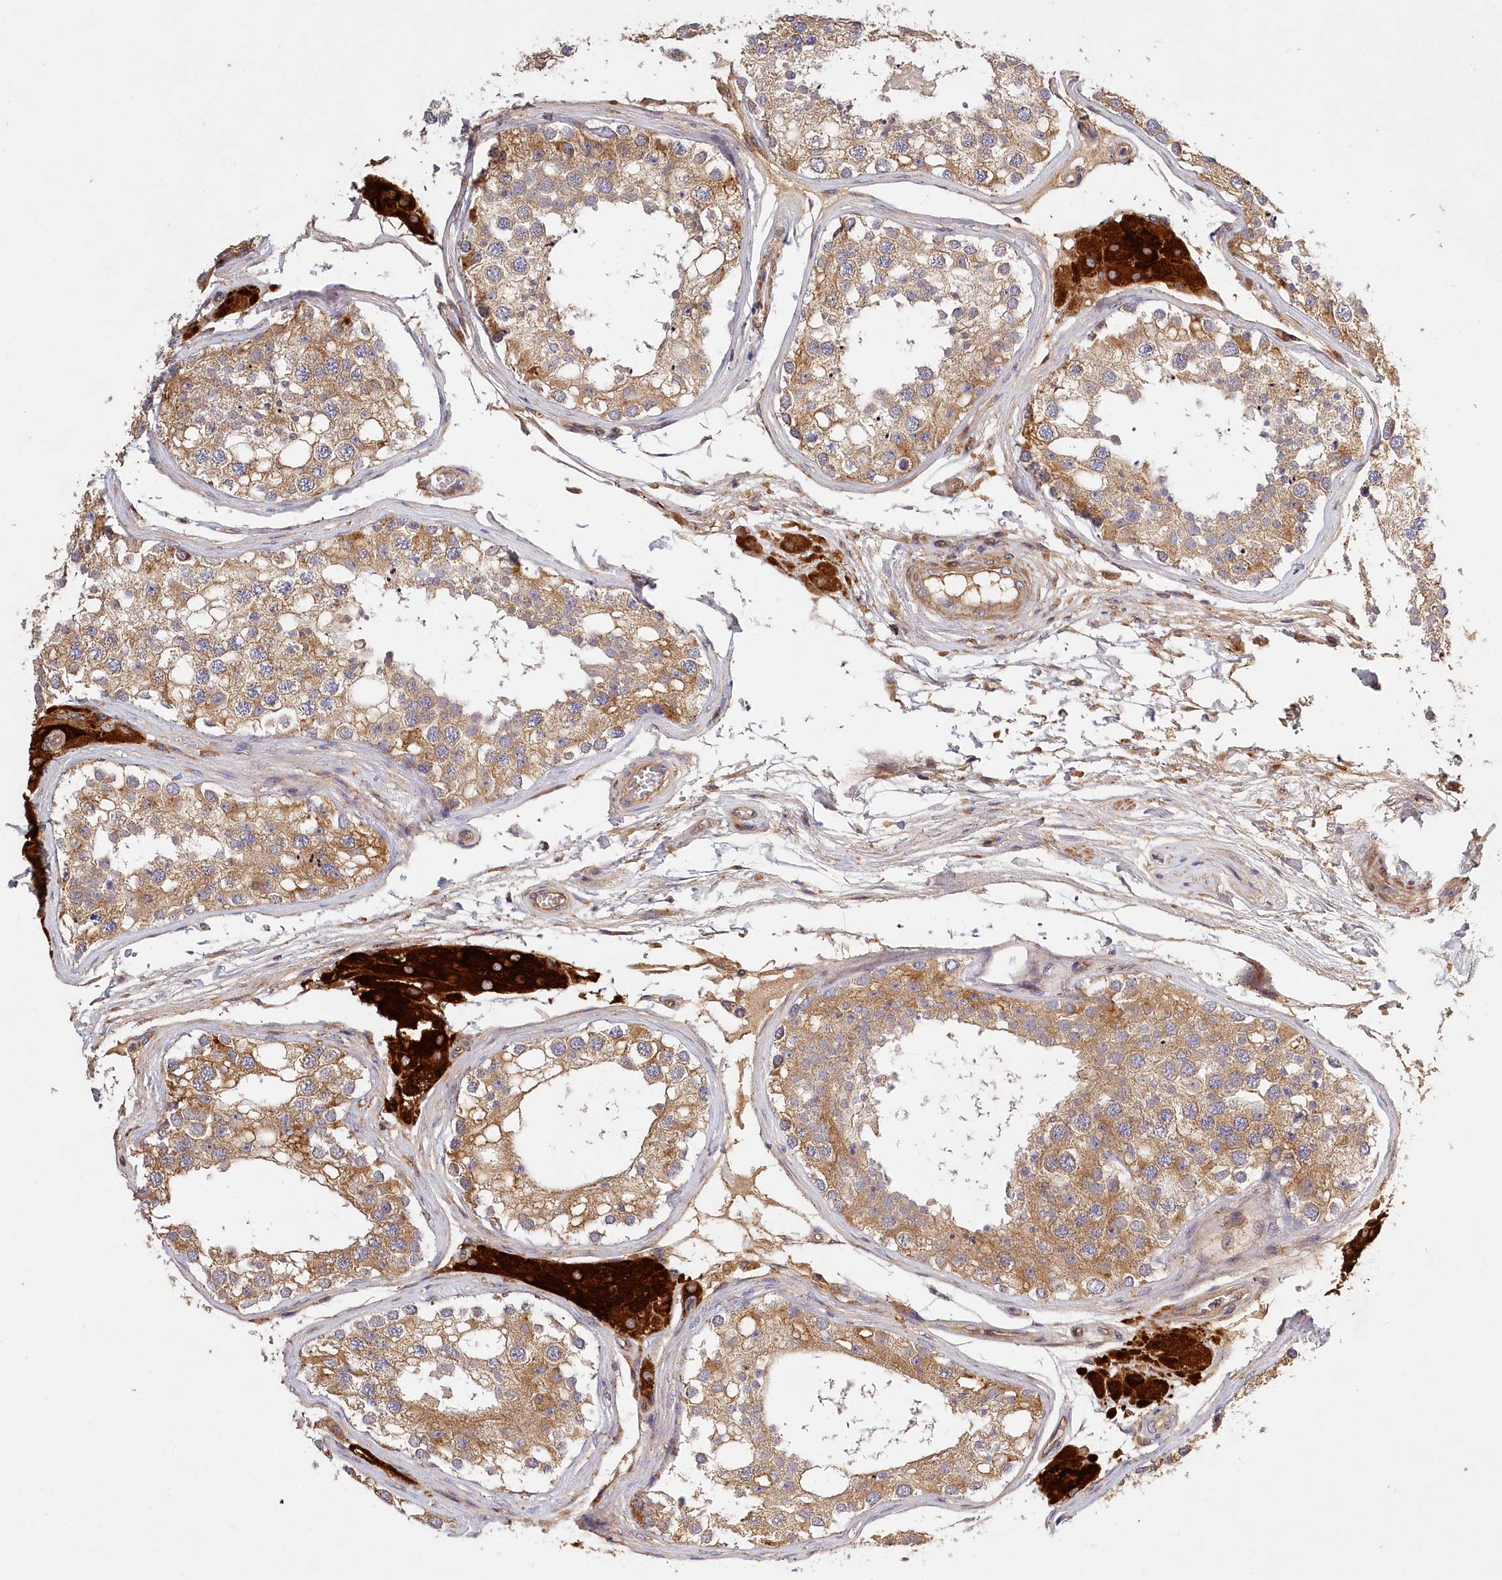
{"staining": {"intensity": "moderate", "quantity": ">75%", "location": "cytoplasmic/membranous"}, "tissue": "testis", "cell_type": "Cells in seminiferous ducts", "image_type": "normal", "snomed": [{"axis": "morphology", "description": "Normal tissue, NOS"}, {"axis": "topography", "description": "Testis"}], "caption": "DAB immunohistochemical staining of normal human testis displays moderate cytoplasmic/membranous protein staining in approximately >75% of cells in seminiferous ducts. The protein of interest is shown in brown color, while the nuclei are stained blue.", "gene": "LSS", "patient": {"sex": "male", "age": 68}}